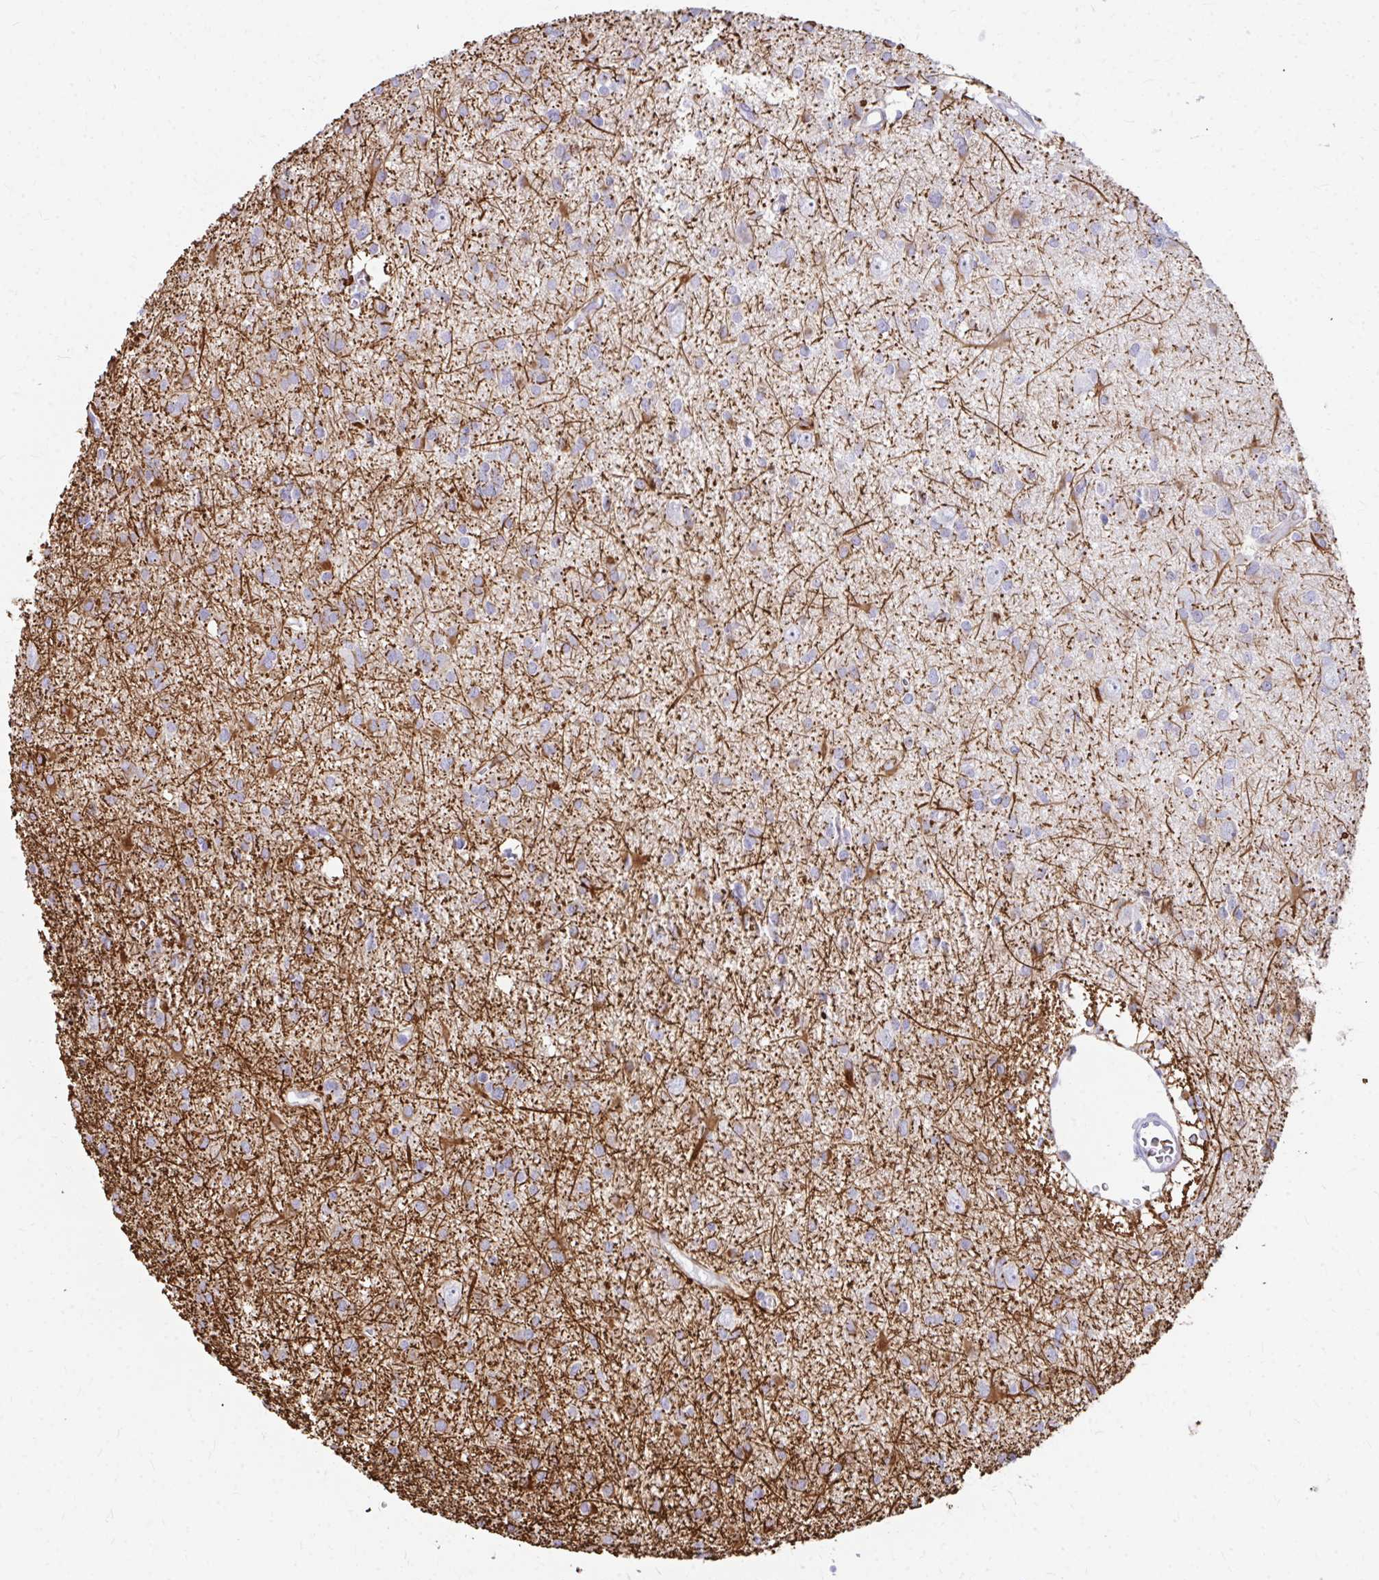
{"staining": {"intensity": "moderate", "quantity": "<25%", "location": "cytoplasmic/membranous"}, "tissue": "glioma", "cell_type": "Tumor cells", "image_type": "cancer", "snomed": [{"axis": "morphology", "description": "Glioma, malignant, High grade"}, {"axis": "topography", "description": "Brain"}], "caption": "Immunohistochemistry (IHC) staining of malignant glioma (high-grade), which demonstrates low levels of moderate cytoplasmic/membranous staining in about <25% of tumor cells indicating moderate cytoplasmic/membranous protein staining. The staining was performed using DAB (3,3'-diaminobenzidine) (brown) for protein detection and nuclei were counterstained in hematoxylin (blue).", "gene": "ZNF699", "patient": {"sex": "male", "age": 23}}